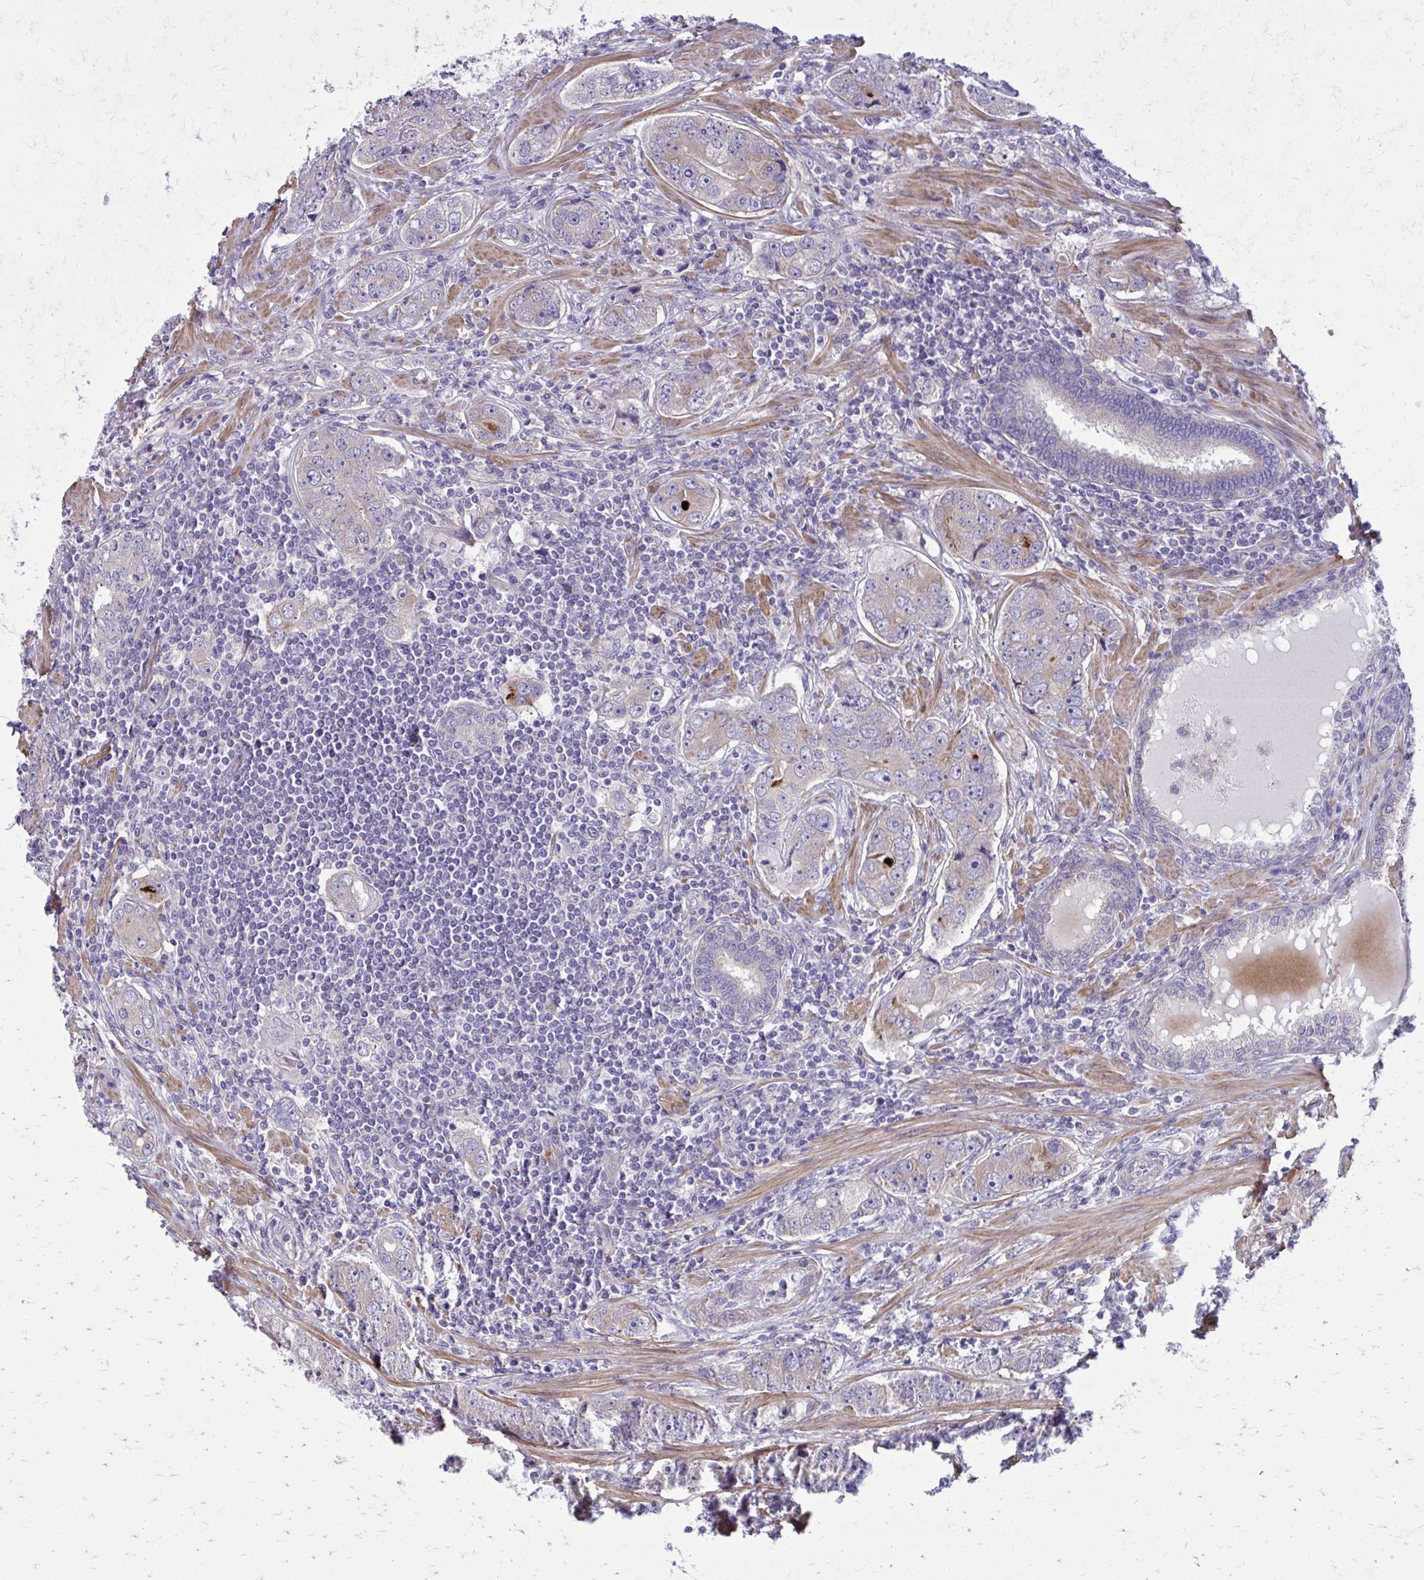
{"staining": {"intensity": "weak", "quantity": "<25%", "location": "cytoplasmic/membranous"}, "tissue": "prostate cancer", "cell_type": "Tumor cells", "image_type": "cancer", "snomed": [{"axis": "morphology", "description": "Adenocarcinoma, High grade"}, {"axis": "topography", "description": "Prostate"}], "caption": "An IHC photomicrograph of prostate adenocarcinoma (high-grade) is shown. There is no staining in tumor cells of prostate adenocarcinoma (high-grade).", "gene": "GIGYF2", "patient": {"sex": "male", "age": 60}}